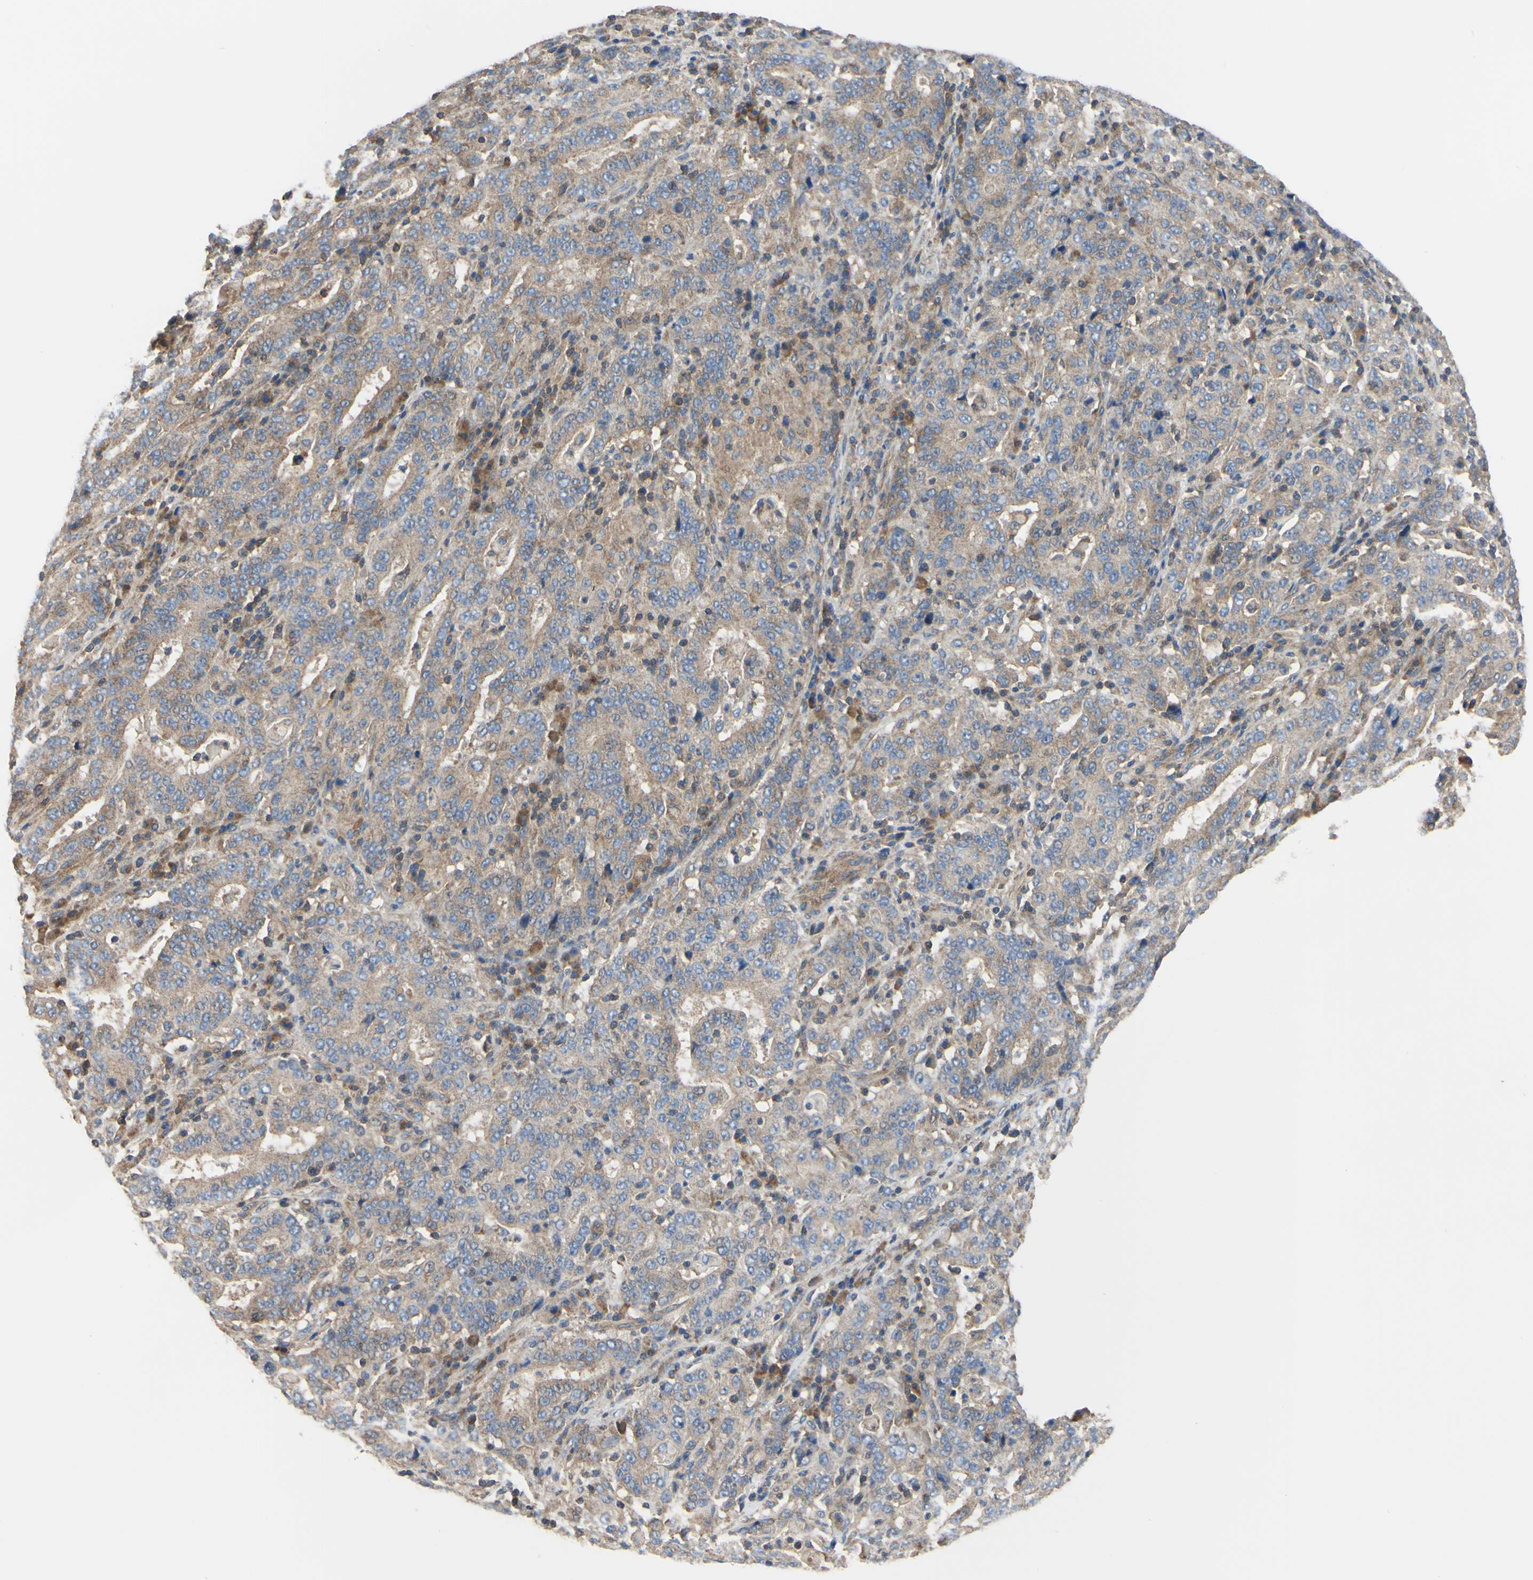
{"staining": {"intensity": "weak", "quantity": ">75%", "location": "cytoplasmic/membranous"}, "tissue": "stomach cancer", "cell_type": "Tumor cells", "image_type": "cancer", "snomed": [{"axis": "morphology", "description": "Normal tissue, NOS"}, {"axis": "morphology", "description": "Adenocarcinoma, NOS"}, {"axis": "topography", "description": "Stomach, upper"}, {"axis": "topography", "description": "Stomach"}], "caption": "A photomicrograph of stomach cancer (adenocarcinoma) stained for a protein shows weak cytoplasmic/membranous brown staining in tumor cells.", "gene": "BECN1", "patient": {"sex": "male", "age": 59}}